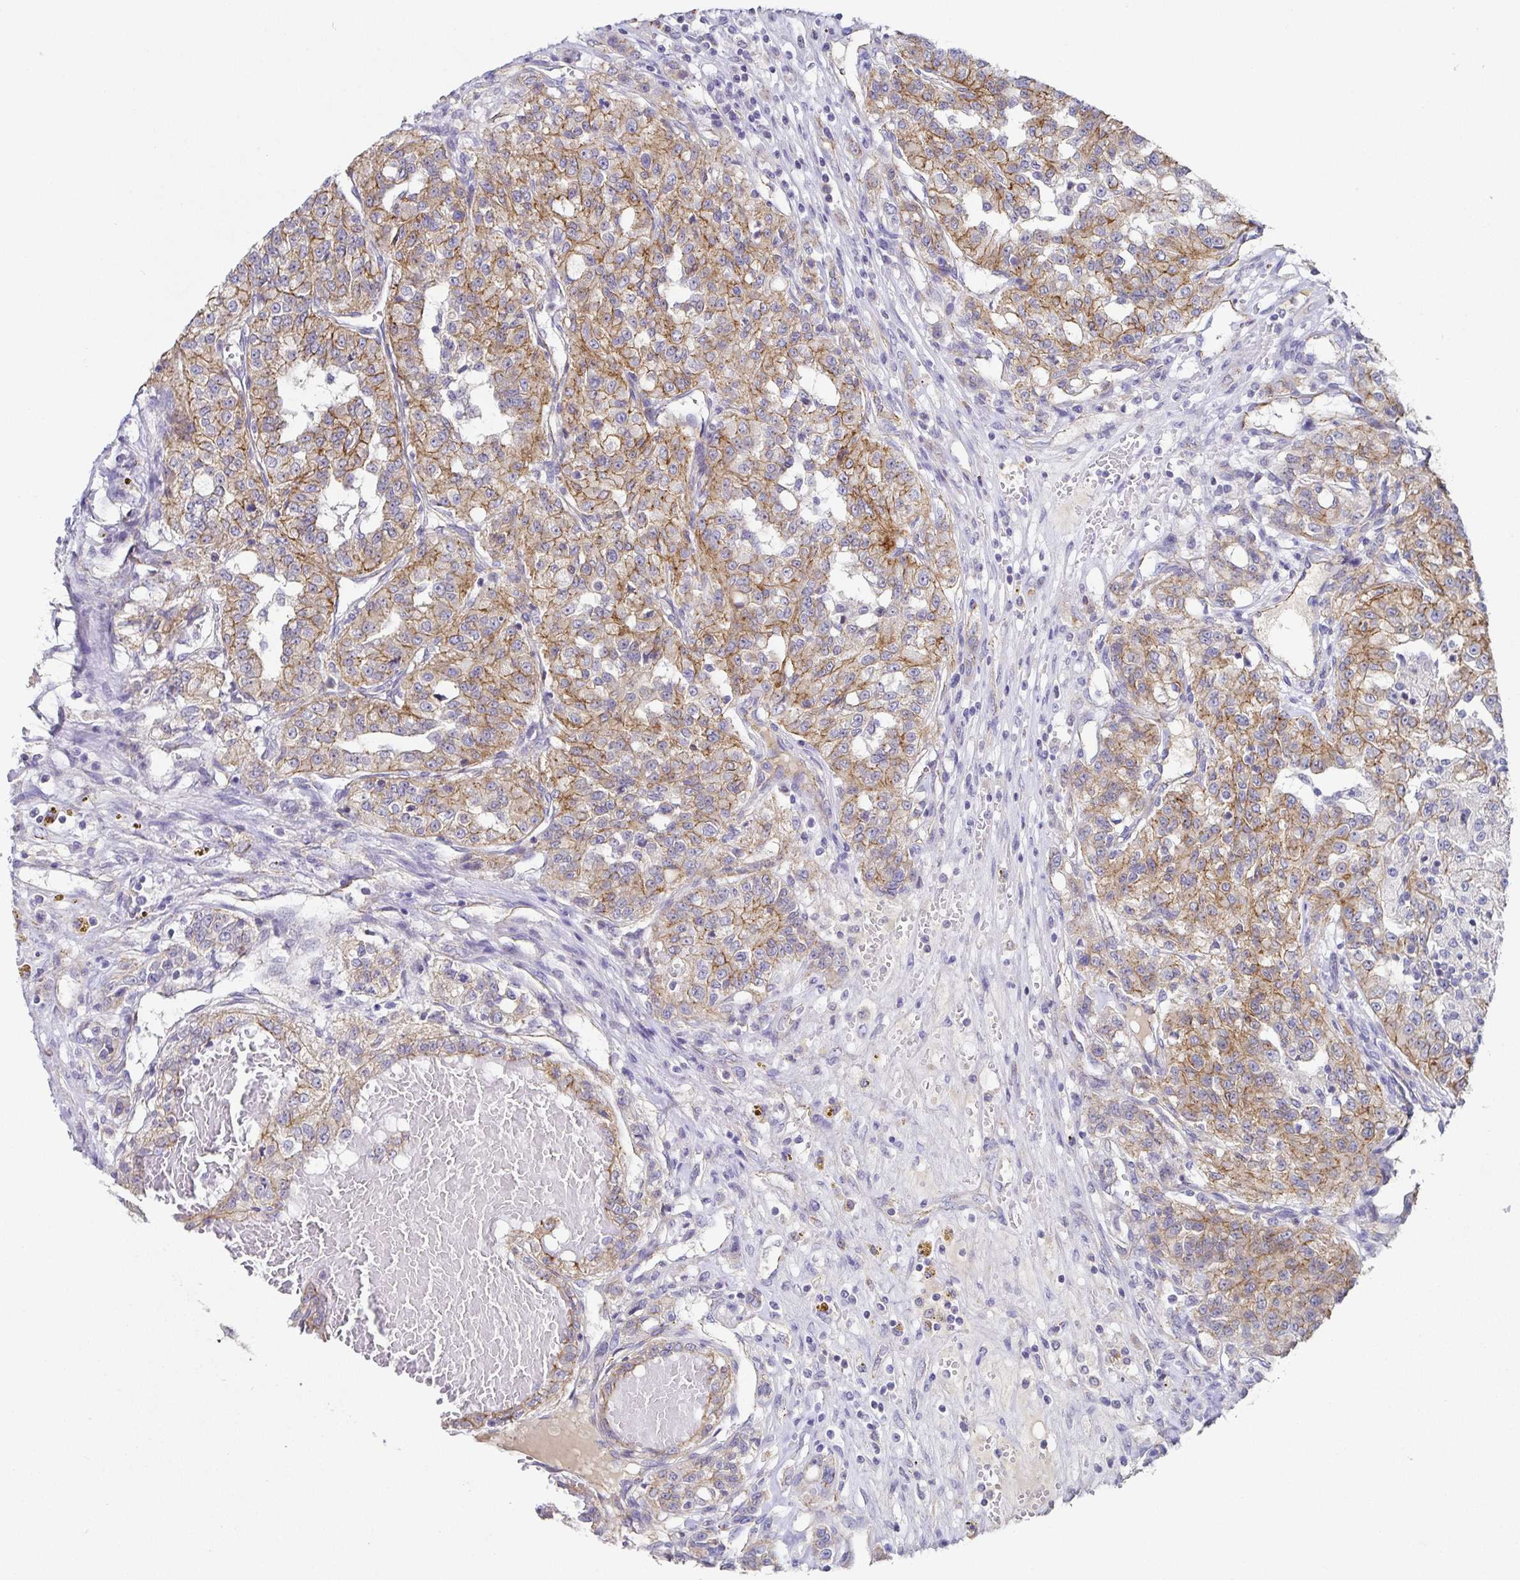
{"staining": {"intensity": "moderate", "quantity": "25%-75%", "location": "cytoplasmic/membranous"}, "tissue": "renal cancer", "cell_type": "Tumor cells", "image_type": "cancer", "snomed": [{"axis": "morphology", "description": "Adenocarcinoma, NOS"}, {"axis": "topography", "description": "Kidney"}], "caption": "A histopathology image of human renal cancer (adenocarcinoma) stained for a protein demonstrates moderate cytoplasmic/membranous brown staining in tumor cells. (DAB IHC with brightfield microscopy, high magnification).", "gene": "PIWIL3", "patient": {"sex": "female", "age": 63}}